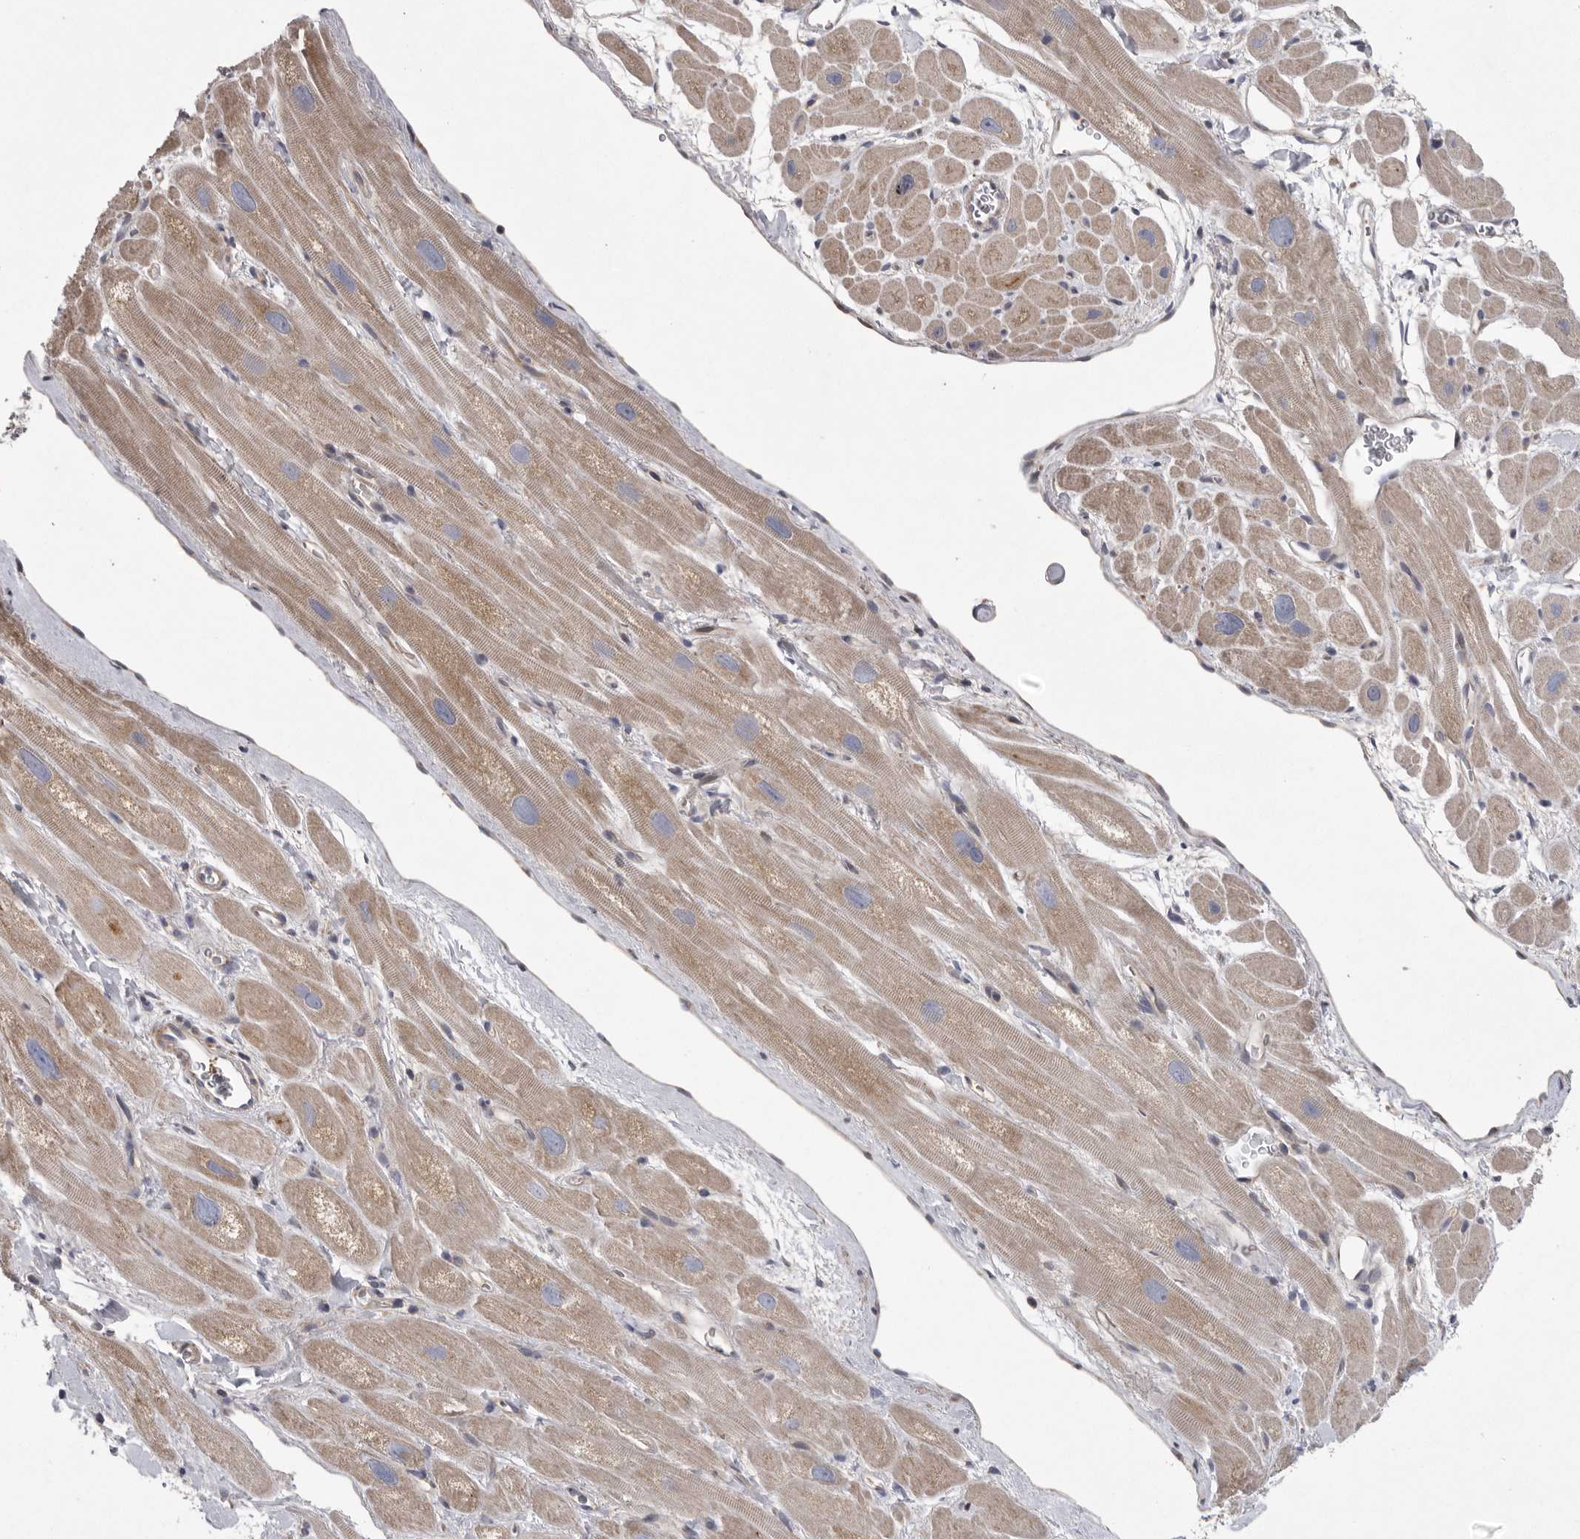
{"staining": {"intensity": "moderate", "quantity": ">75%", "location": "cytoplasmic/membranous"}, "tissue": "heart muscle", "cell_type": "Cardiomyocytes", "image_type": "normal", "snomed": [{"axis": "morphology", "description": "Normal tissue, NOS"}, {"axis": "topography", "description": "Heart"}], "caption": "Heart muscle stained with IHC displays moderate cytoplasmic/membranous positivity in approximately >75% of cardiomyocytes.", "gene": "CRP", "patient": {"sex": "male", "age": 49}}